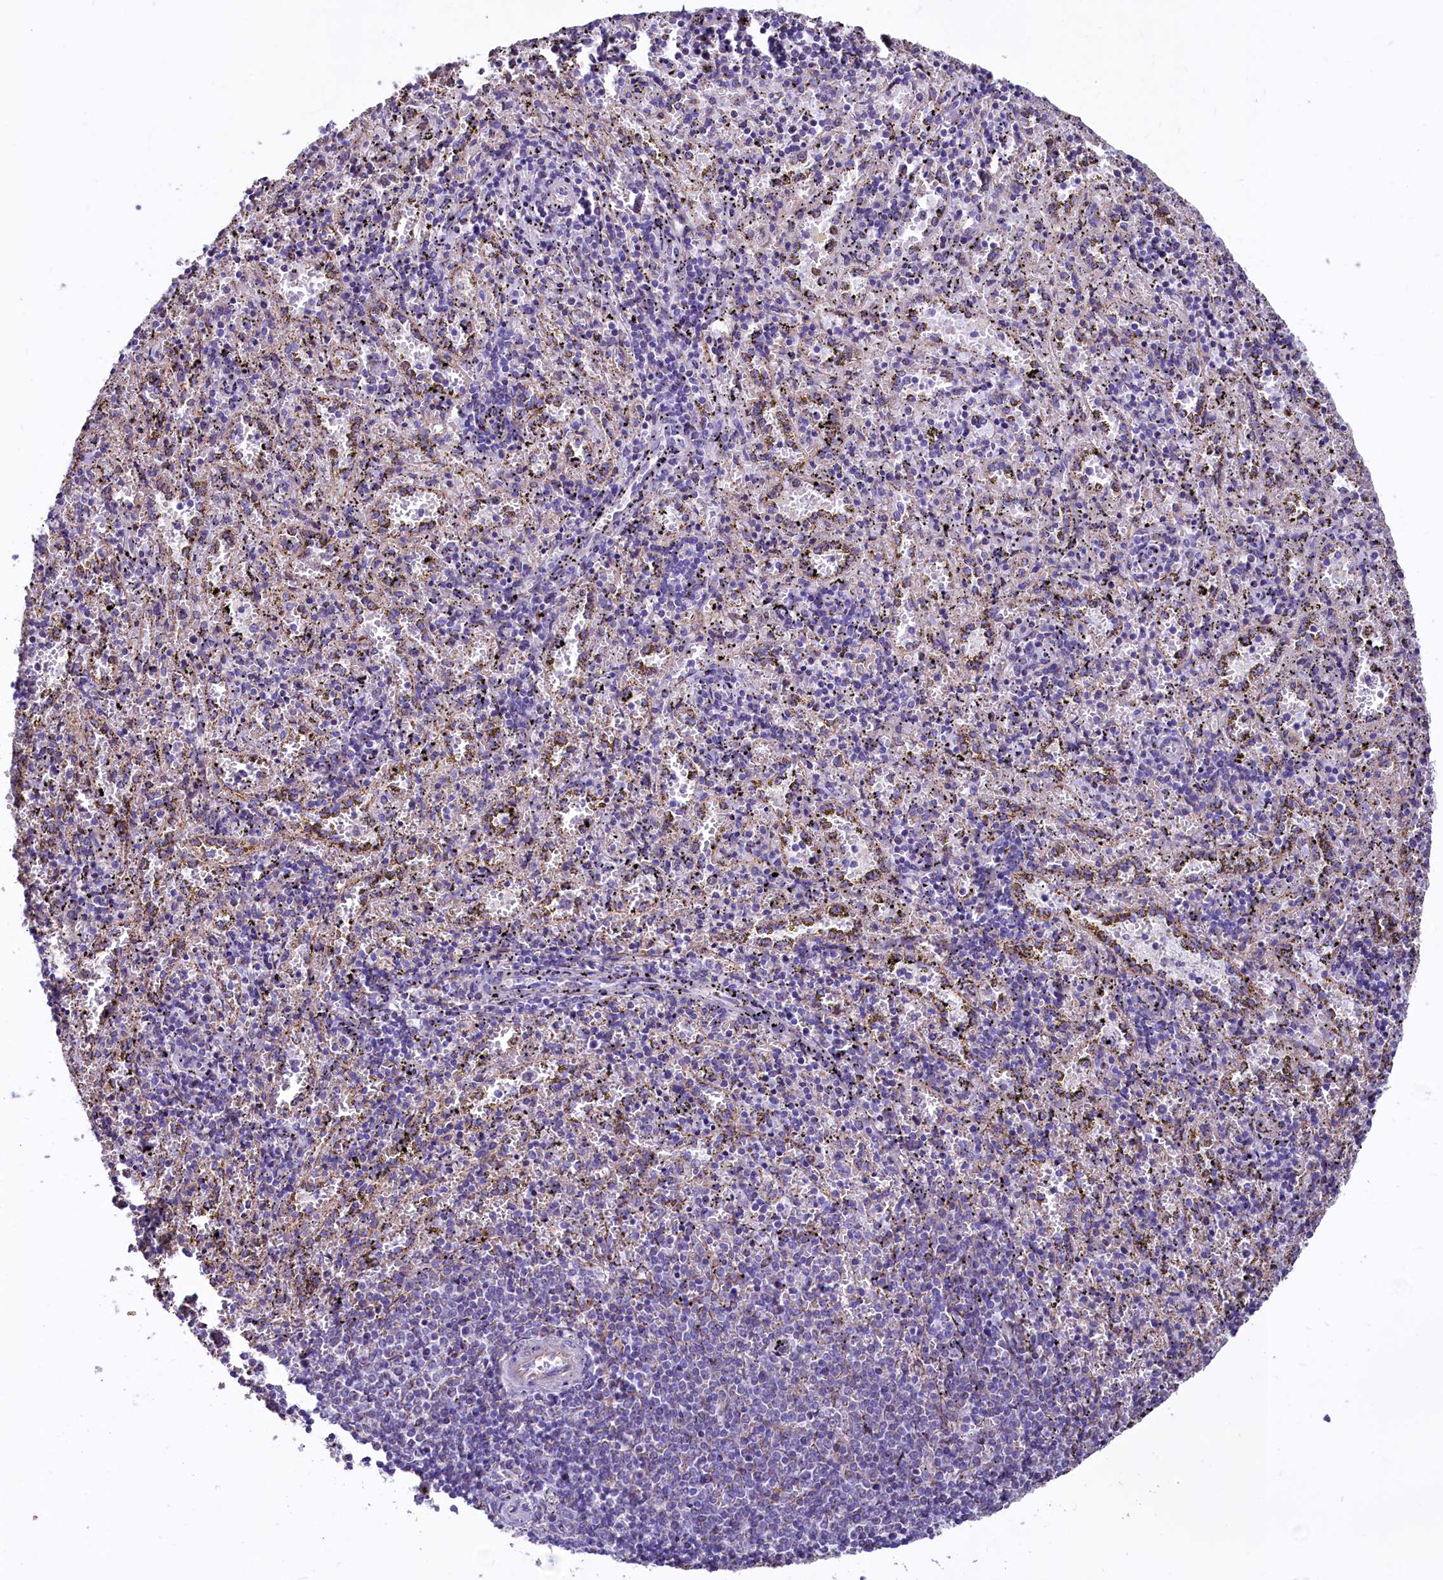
{"staining": {"intensity": "negative", "quantity": "none", "location": "none"}, "tissue": "spleen", "cell_type": "Cells in red pulp", "image_type": "normal", "snomed": [{"axis": "morphology", "description": "Normal tissue, NOS"}, {"axis": "topography", "description": "Spleen"}], "caption": "IHC of benign human spleen exhibits no expression in cells in red pulp.", "gene": "VWCE", "patient": {"sex": "male", "age": 11}}